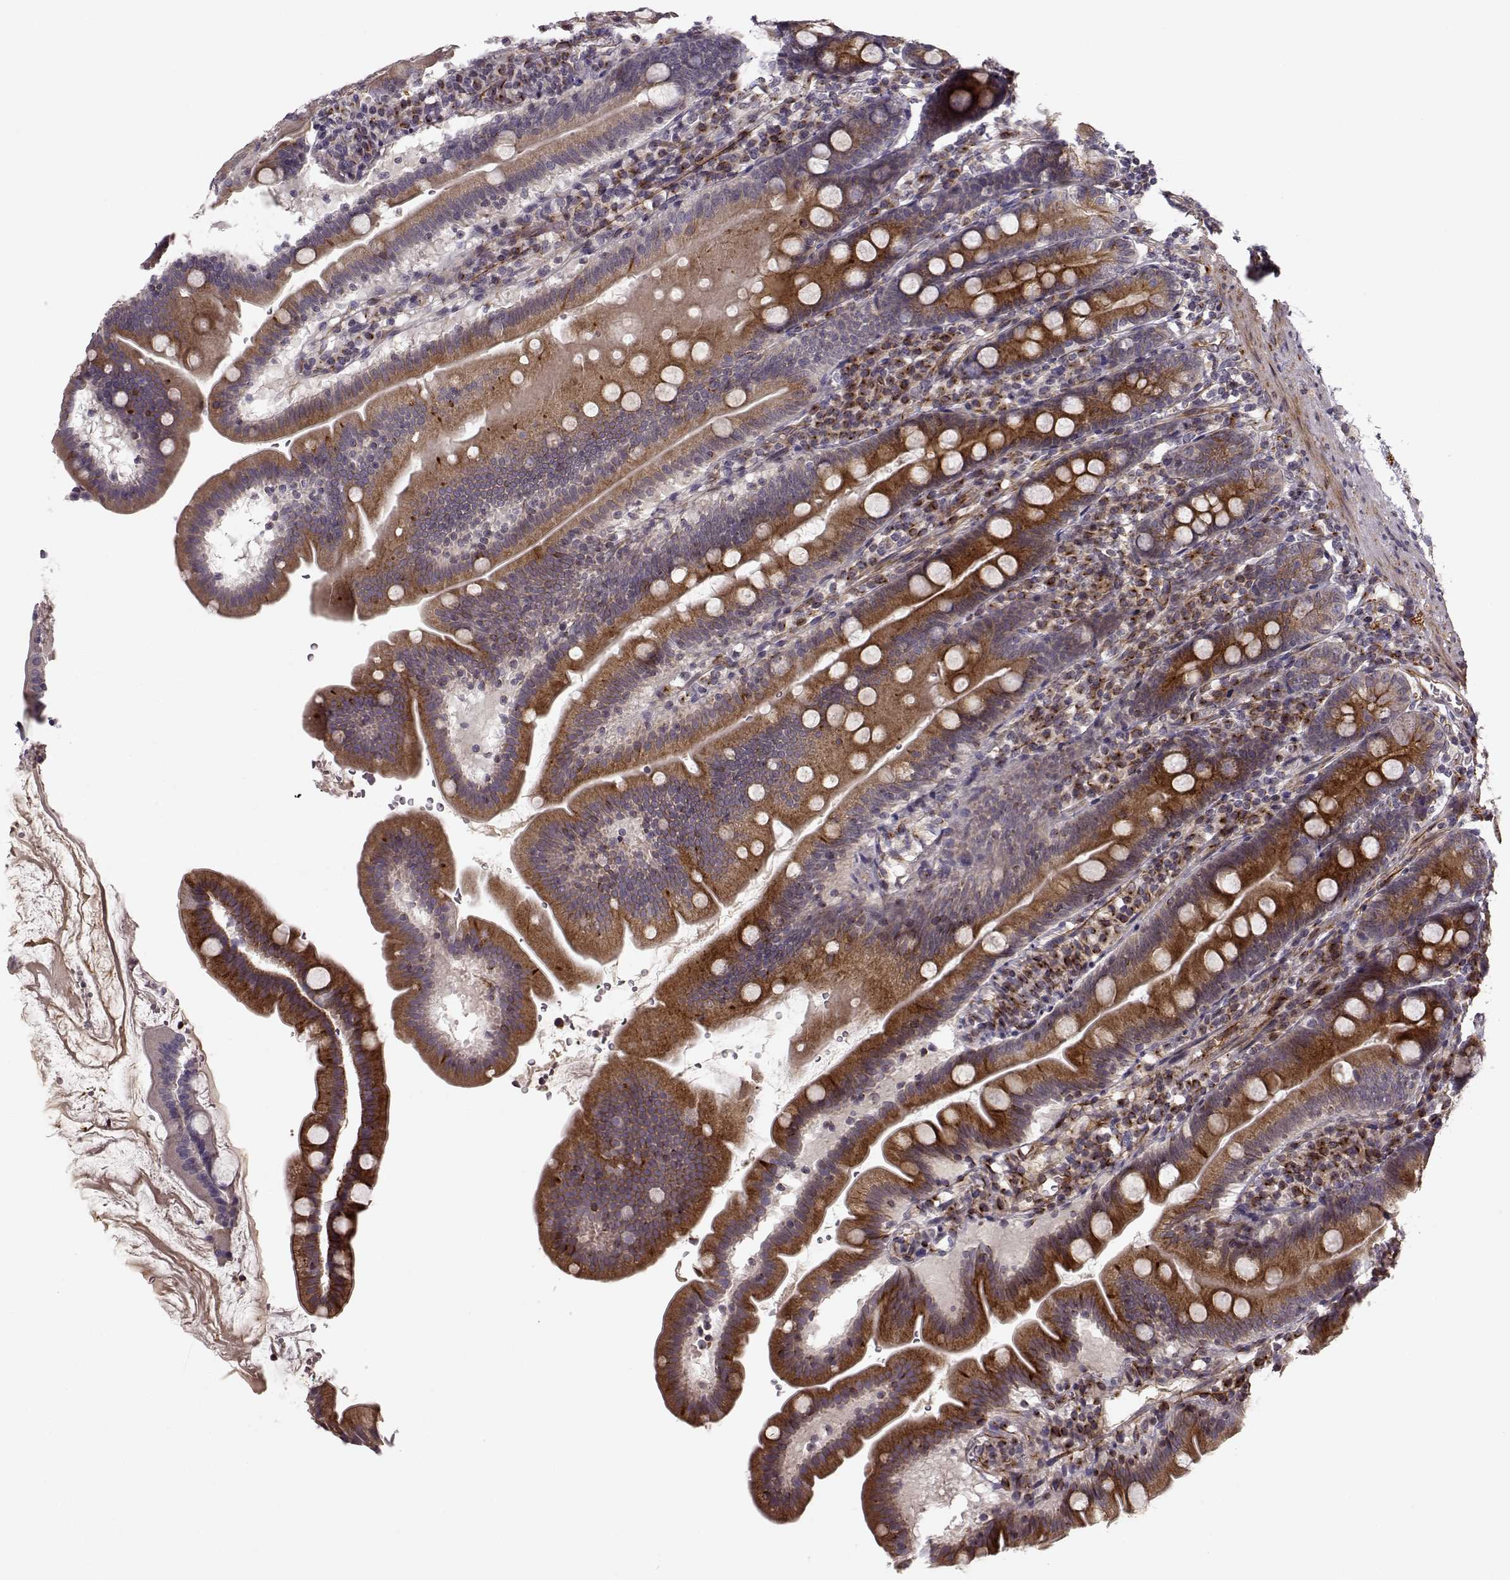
{"staining": {"intensity": "moderate", "quantity": "25%-75%", "location": "cytoplasmic/membranous"}, "tissue": "duodenum", "cell_type": "Glandular cells", "image_type": "normal", "snomed": [{"axis": "morphology", "description": "Normal tissue, NOS"}, {"axis": "topography", "description": "Duodenum"}], "caption": "IHC histopathology image of normal duodenum stained for a protein (brown), which demonstrates medium levels of moderate cytoplasmic/membranous staining in about 25%-75% of glandular cells.", "gene": "MTR", "patient": {"sex": "female", "age": 67}}